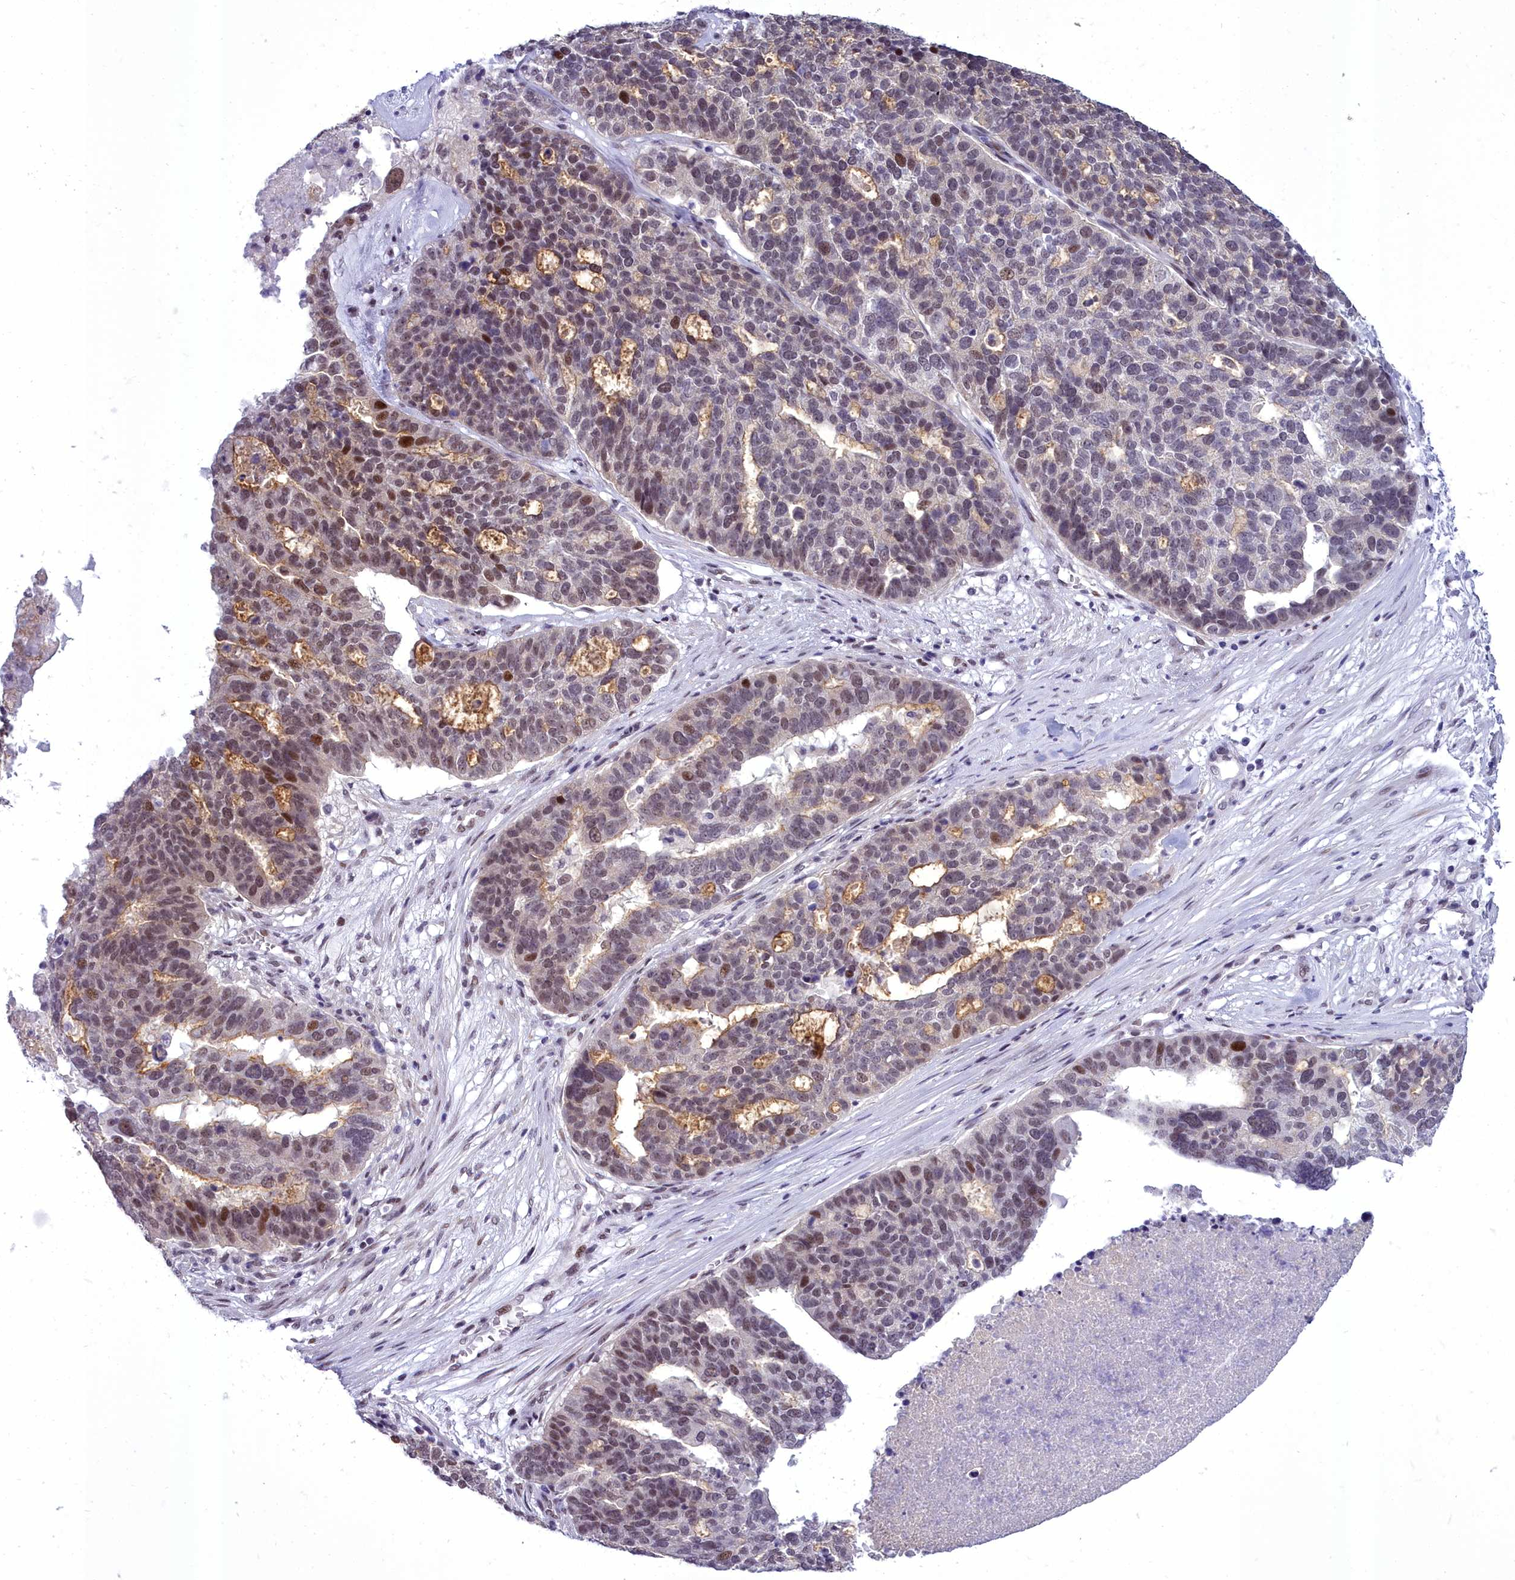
{"staining": {"intensity": "moderate", "quantity": "<25%", "location": "cytoplasmic/membranous,nuclear"}, "tissue": "ovarian cancer", "cell_type": "Tumor cells", "image_type": "cancer", "snomed": [{"axis": "morphology", "description": "Cystadenocarcinoma, serous, NOS"}, {"axis": "topography", "description": "Ovary"}], "caption": "High-power microscopy captured an immunohistochemistry (IHC) histopathology image of ovarian serous cystadenocarcinoma, revealing moderate cytoplasmic/membranous and nuclear positivity in approximately <25% of tumor cells.", "gene": "CEACAM19", "patient": {"sex": "female", "age": 59}}